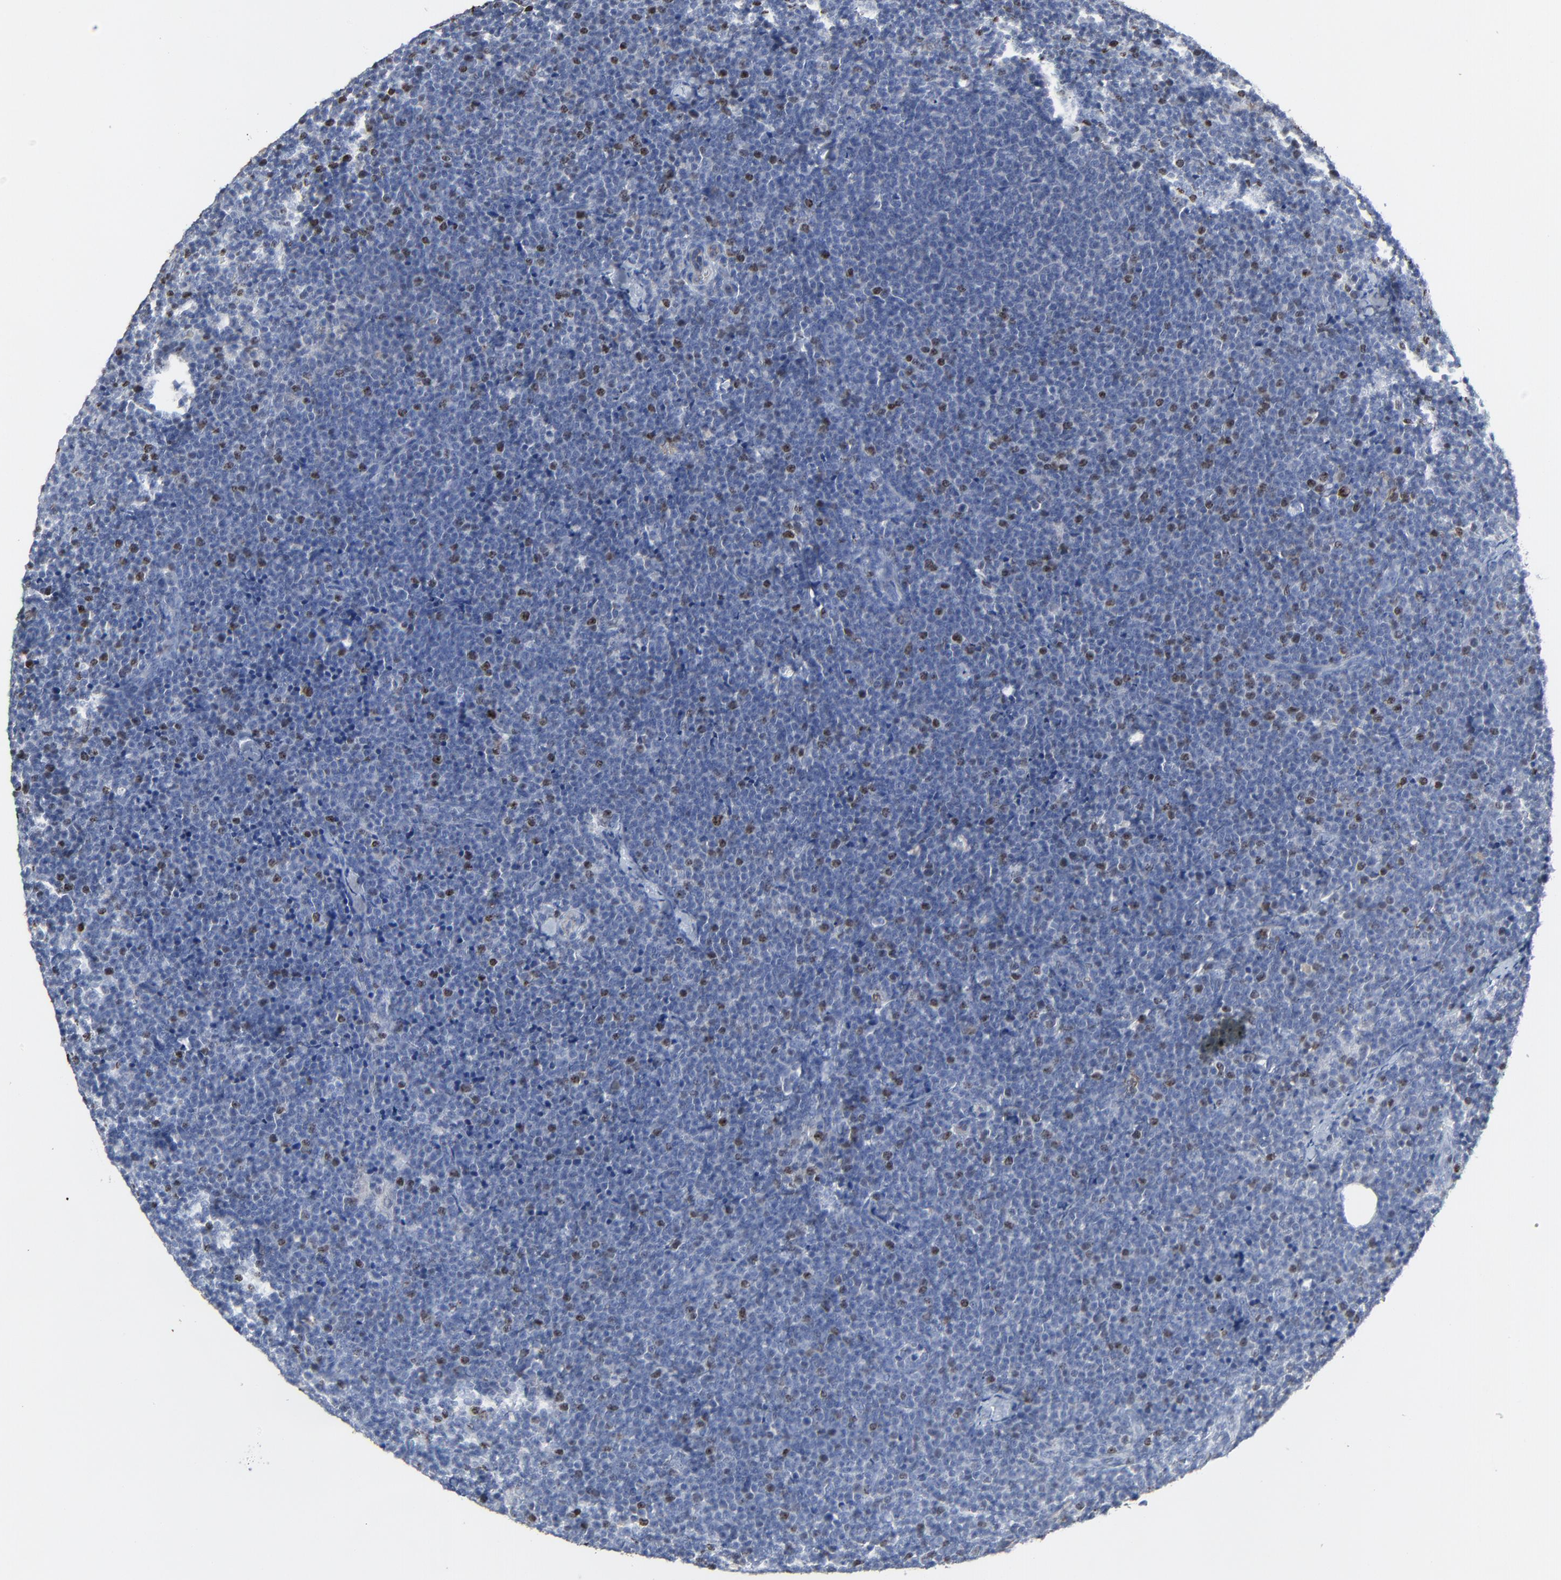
{"staining": {"intensity": "weak", "quantity": "<25%", "location": "nuclear"}, "tissue": "lymphoma", "cell_type": "Tumor cells", "image_type": "cancer", "snomed": [{"axis": "morphology", "description": "Malignant lymphoma, non-Hodgkin's type, High grade"}, {"axis": "topography", "description": "Lymph node"}], "caption": "High power microscopy micrograph of an IHC photomicrograph of malignant lymphoma, non-Hodgkin's type (high-grade), revealing no significant staining in tumor cells.", "gene": "BIRC3", "patient": {"sex": "female", "age": 58}}